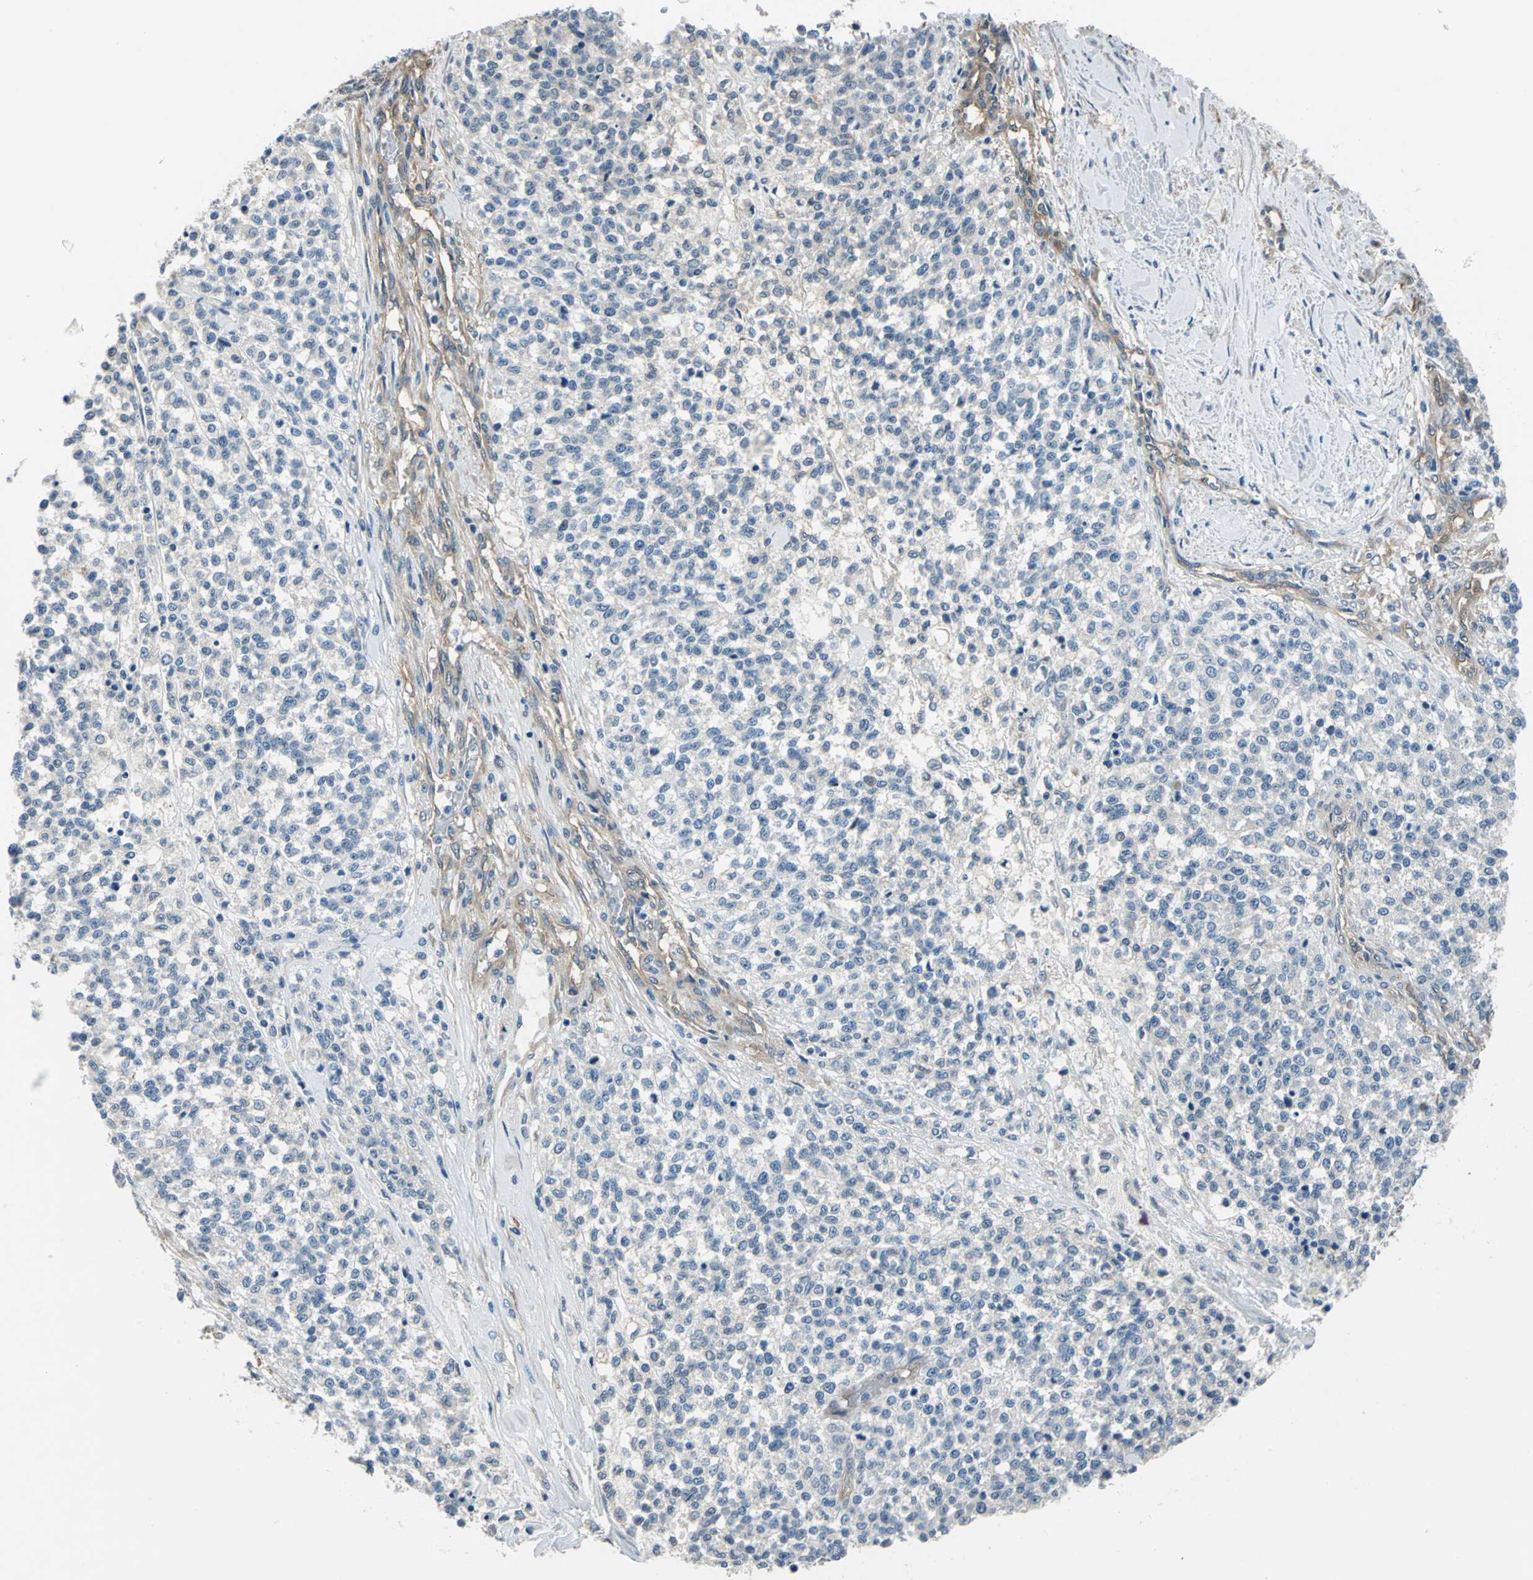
{"staining": {"intensity": "negative", "quantity": "none", "location": "none"}, "tissue": "testis cancer", "cell_type": "Tumor cells", "image_type": "cancer", "snomed": [{"axis": "morphology", "description": "Seminoma, NOS"}, {"axis": "topography", "description": "Testis"}], "caption": "Immunohistochemistry (IHC) micrograph of neoplastic tissue: human testis cancer stained with DAB shows no significant protein expression in tumor cells.", "gene": "CDC42EP1", "patient": {"sex": "male", "age": 59}}